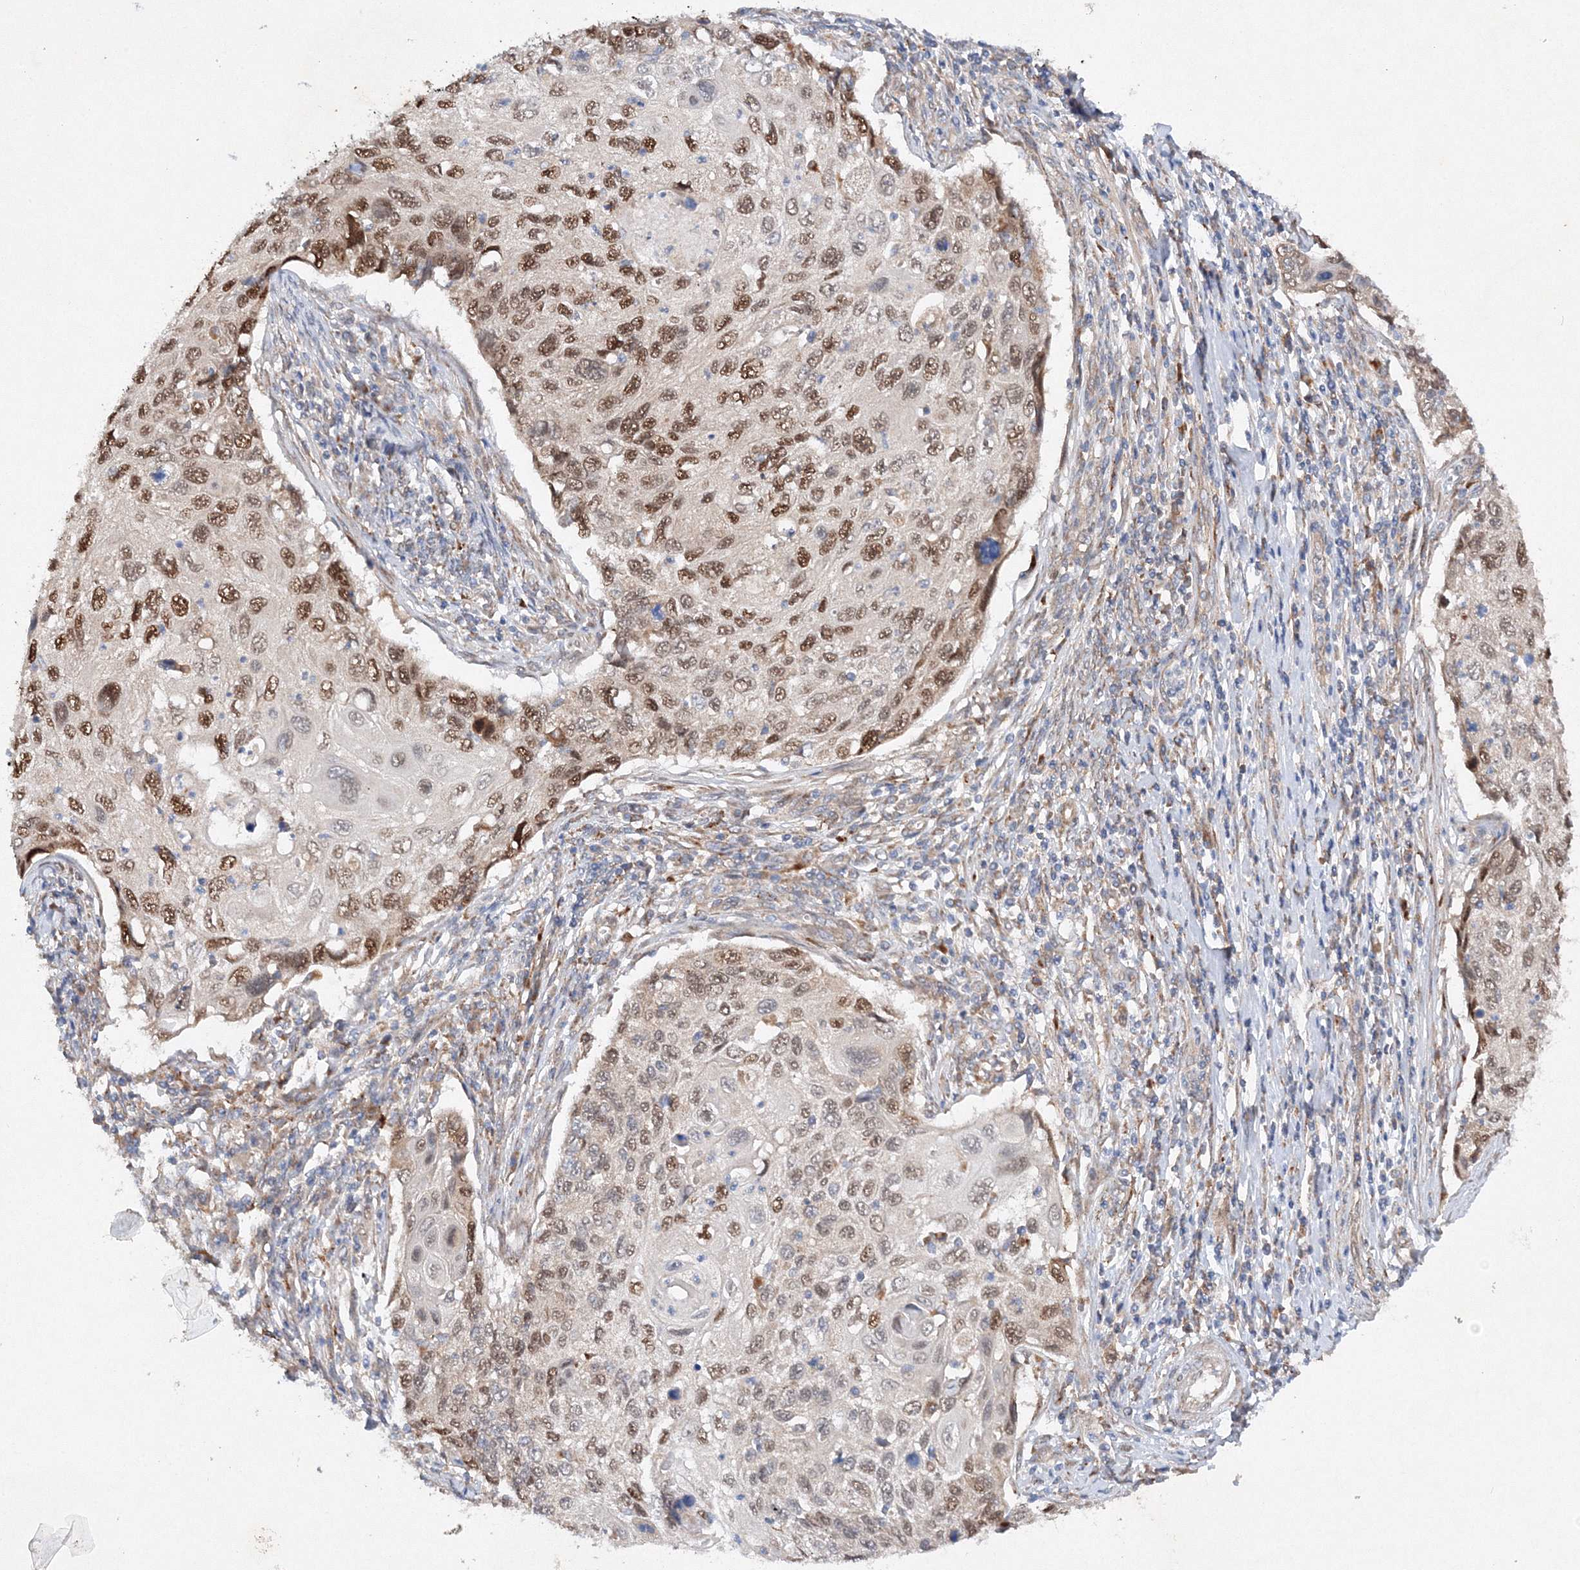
{"staining": {"intensity": "moderate", "quantity": ">75%", "location": "nuclear"}, "tissue": "cervical cancer", "cell_type": "Tumor cells", "image_type": "cancer", "snomed": [{"axis": "morphology", "description": "Squamous cell carcinoma, NOS"}, {"axis": "topography", "description": "Cervix"}], "caption": "Tumor cells demonstrate medium levels of moderate nuclear staining in approximately >75% of cells in human squamous cell carcinoma (cervical).", "gene": "SLC36A1", "patient": {"sex": "female", "age": 70}}